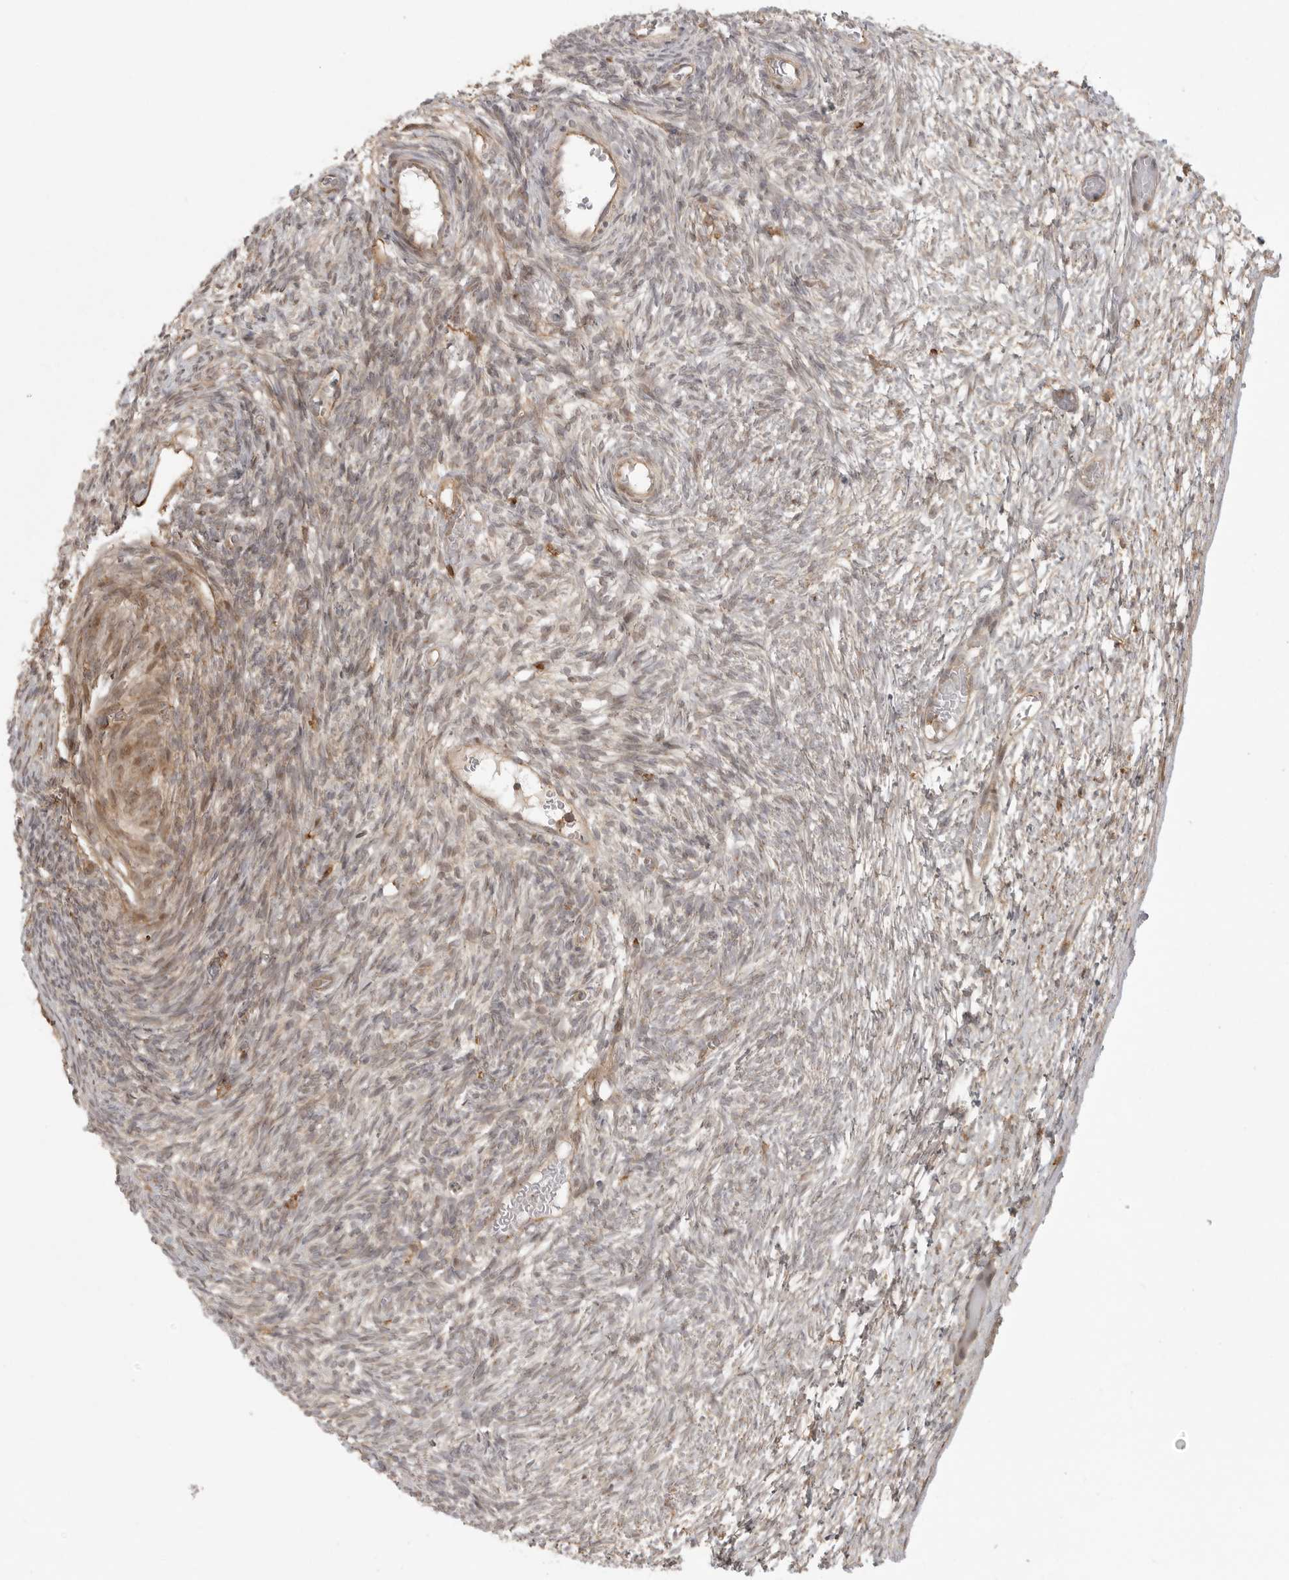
{"staining": {"intensity": "strong", "quantity": ">75%", "location": "cytoplasmic/membranous"}, "tissue": "ovary", "cell_type": "Follicle cells", "image_type": "normal", "snomed": [{"axis": "morphology", "description": "Normal tissue, NOS"}, {"axis": "topography", "description": "Ovary"}], "caption": "Strong cytoplasmic/membranous expression for a protein is identified in about >75% of follicle cells of unremarkable ovary using immunohistochemistry (IHC).", "gene": "FAT3", "patient": {"sex": "female", "age": 34}}